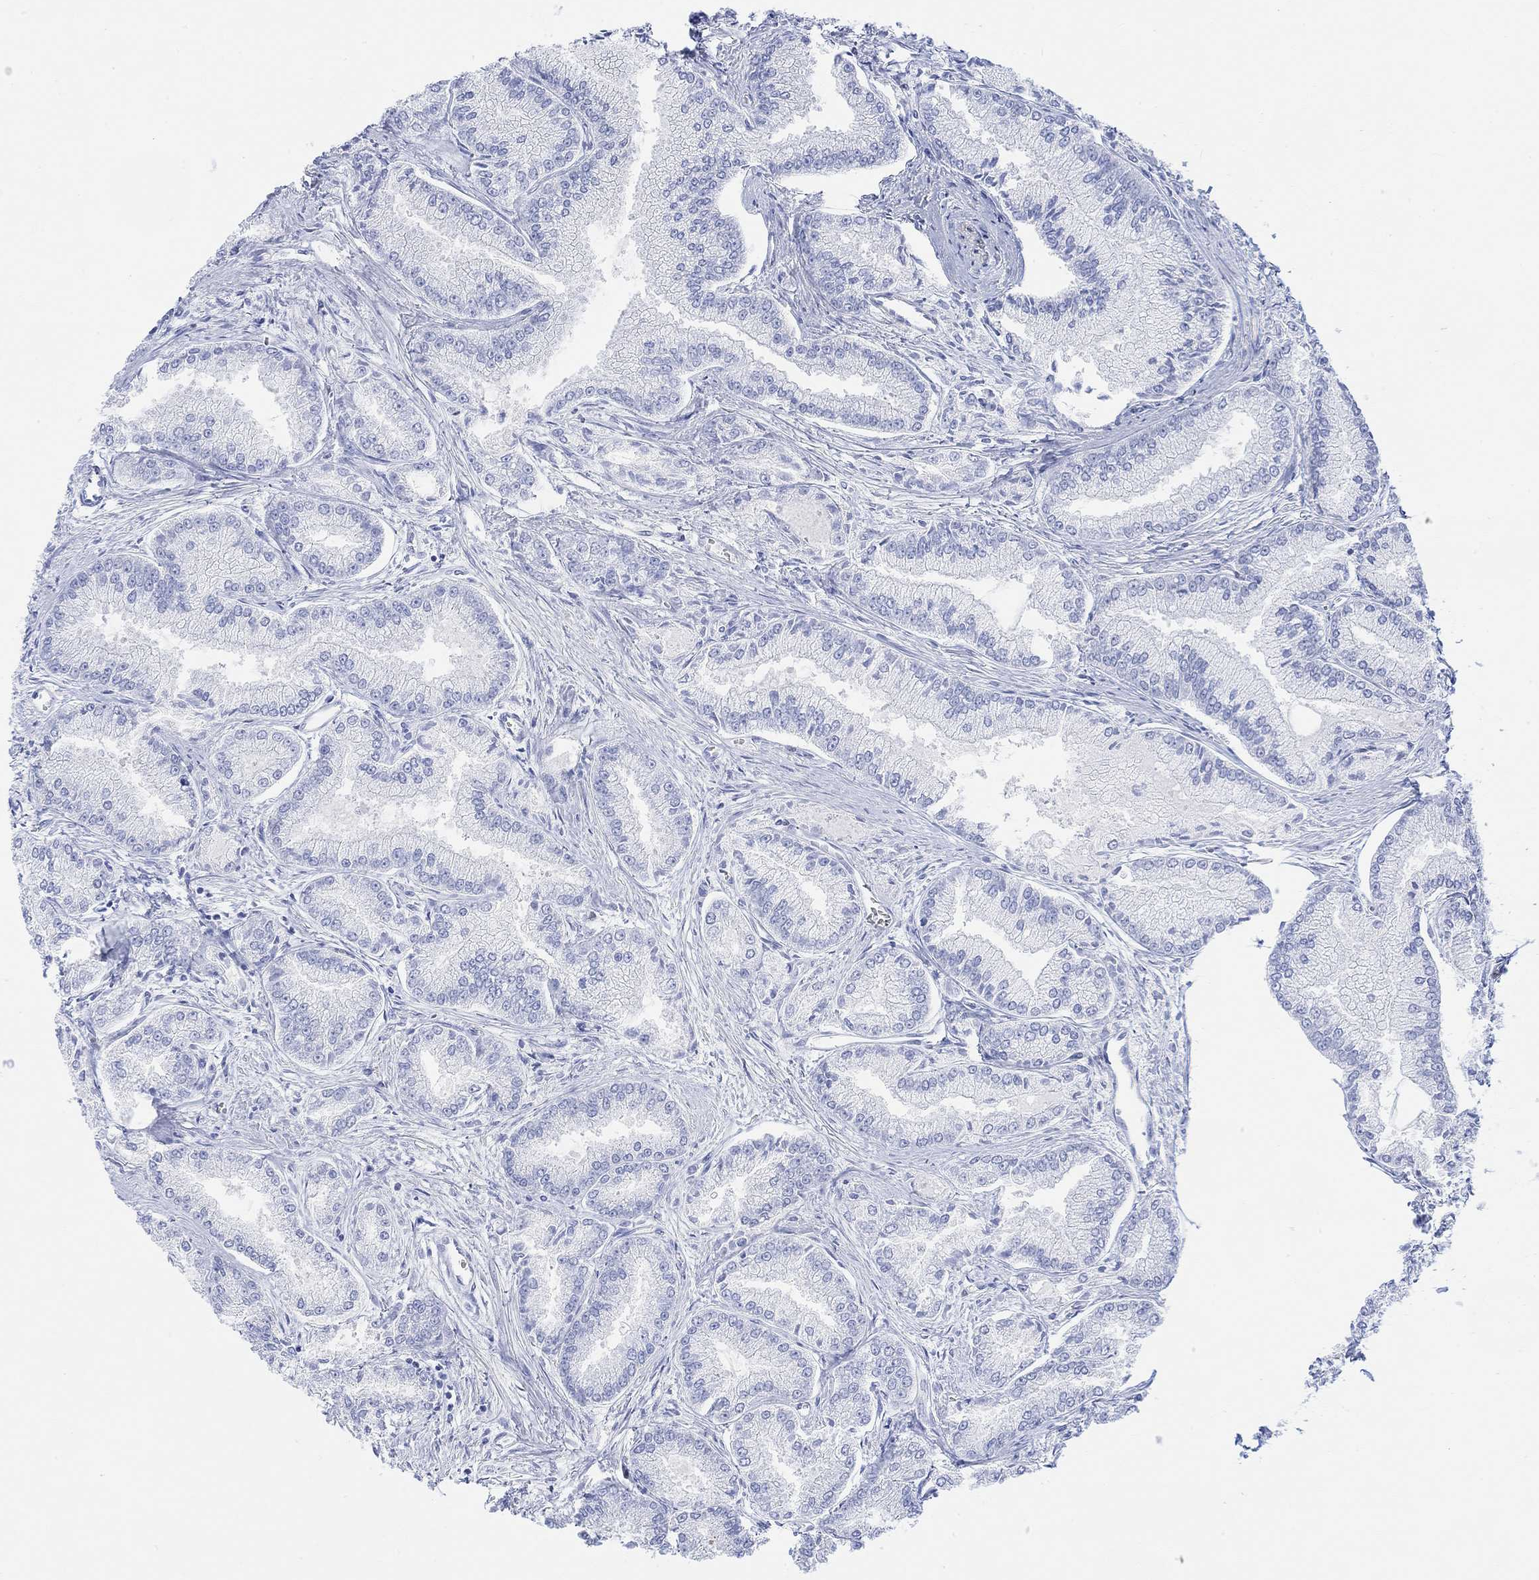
{"staining": {"intensity": "negative", "quantity": "none", "location": "none"}, "tissue": "prostate cancer", "cell_type": "Tumor cells", "image_type": "cancer", "snomed": [{"axis": "morphology", "description": "Adenocarcinoma, NOS"}, {"axis": "morphology", "description": "Adenocarcinoma, High grade"}, {"axis": "topography", "description": "Prostate"}], "caption": "This is a image of immunohistochemistry staining of prostate high-grade adenocarcinoma, which shows no expression in tumor cells.", "gene": "TPPP3", "patient": {"sex": "male", "age": 70}}